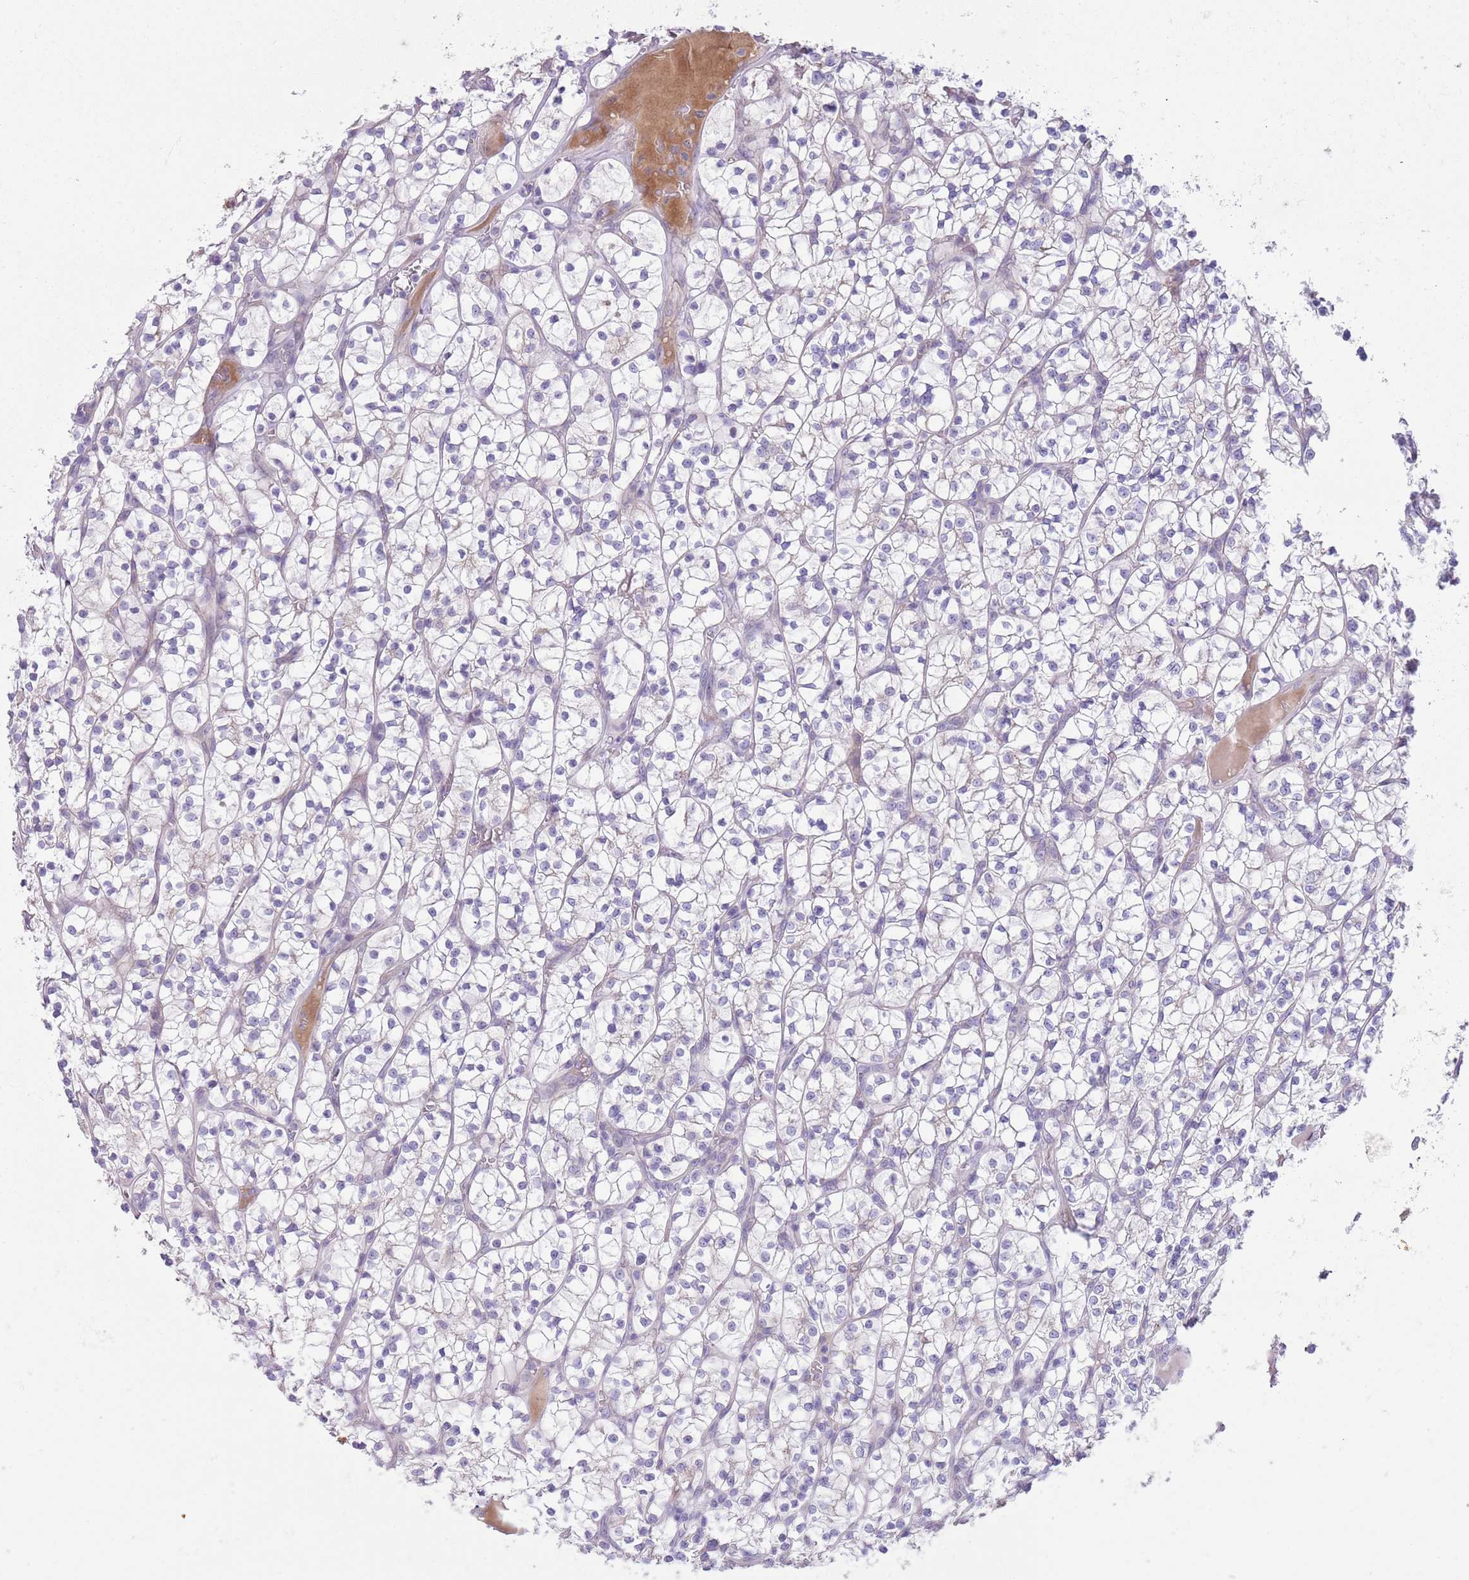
{"staining": {"intensity": "negative", "quantity": "none", "location": "none"}, "tissue": "renal cancer", "cell_type": "Tumor cells", "image_type": "cancer", "snomed": [{"axis": "morphology", "description": "Adenocarcinoma, NOS"}, {"axis": "topography", "description": "Kidney"}], "caption": "A histopathology image of human renal cancer is negative for staining in tumor cells.", "gene": "CFH", "patient": {"sex": "female", "age": 64}}